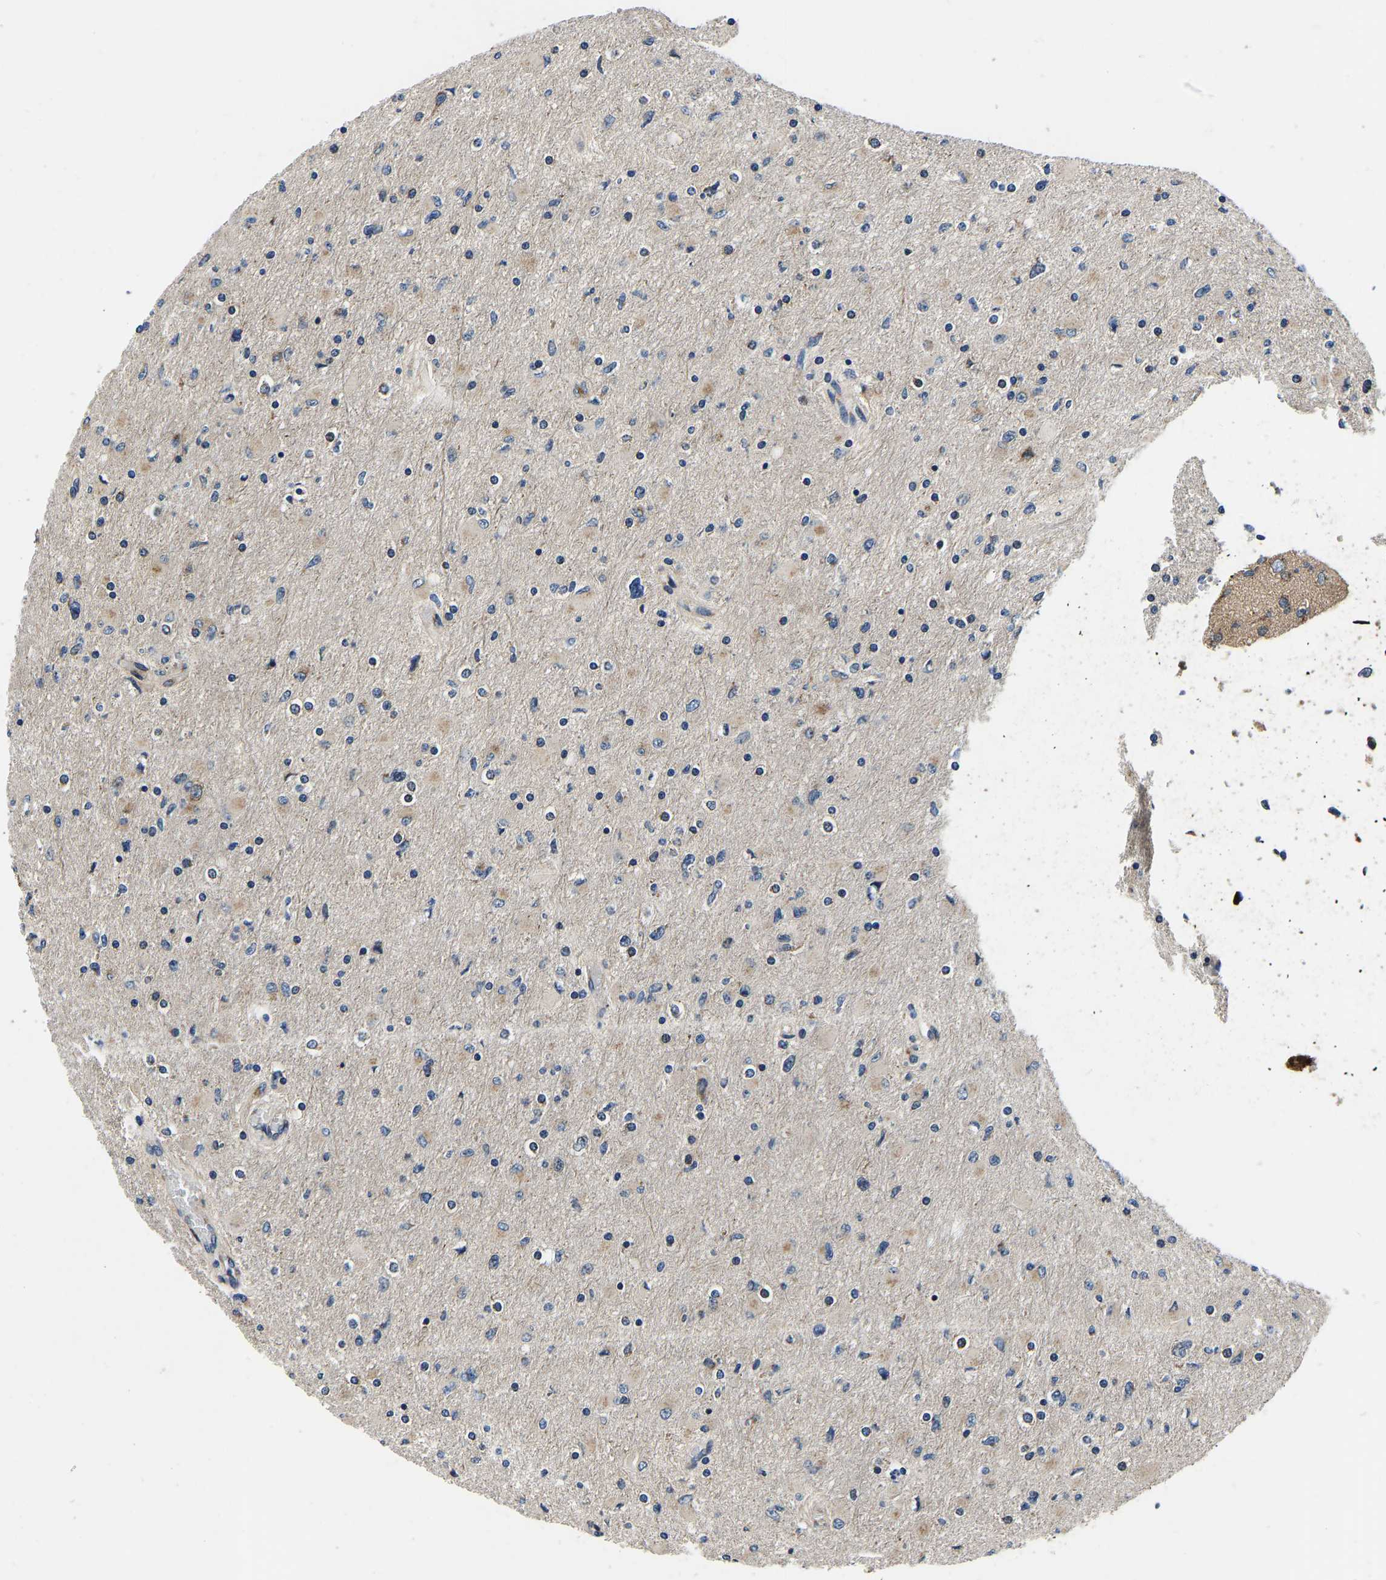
{"staining": {"intensity": "moderate", "quantity": "<25%", "location": "cytoplasmic/membranous"}, "tissue": "glioma", "cell_type": "Tumor cells", "image_type": "cancer", "snomed": [{"axis": "morphology", "description": "Glioma, malignant, High grade"}, {"axis": "topography", "description": "Cerebral cortex"}], "caption": "The immunohistochemical stain labels moderate cytoplasmic/membranous staining in tumor cells of malignant glioma (high-grade) tissue.", "gene": "RABAC1", "patient": {"sex": "female", "age": 36}}